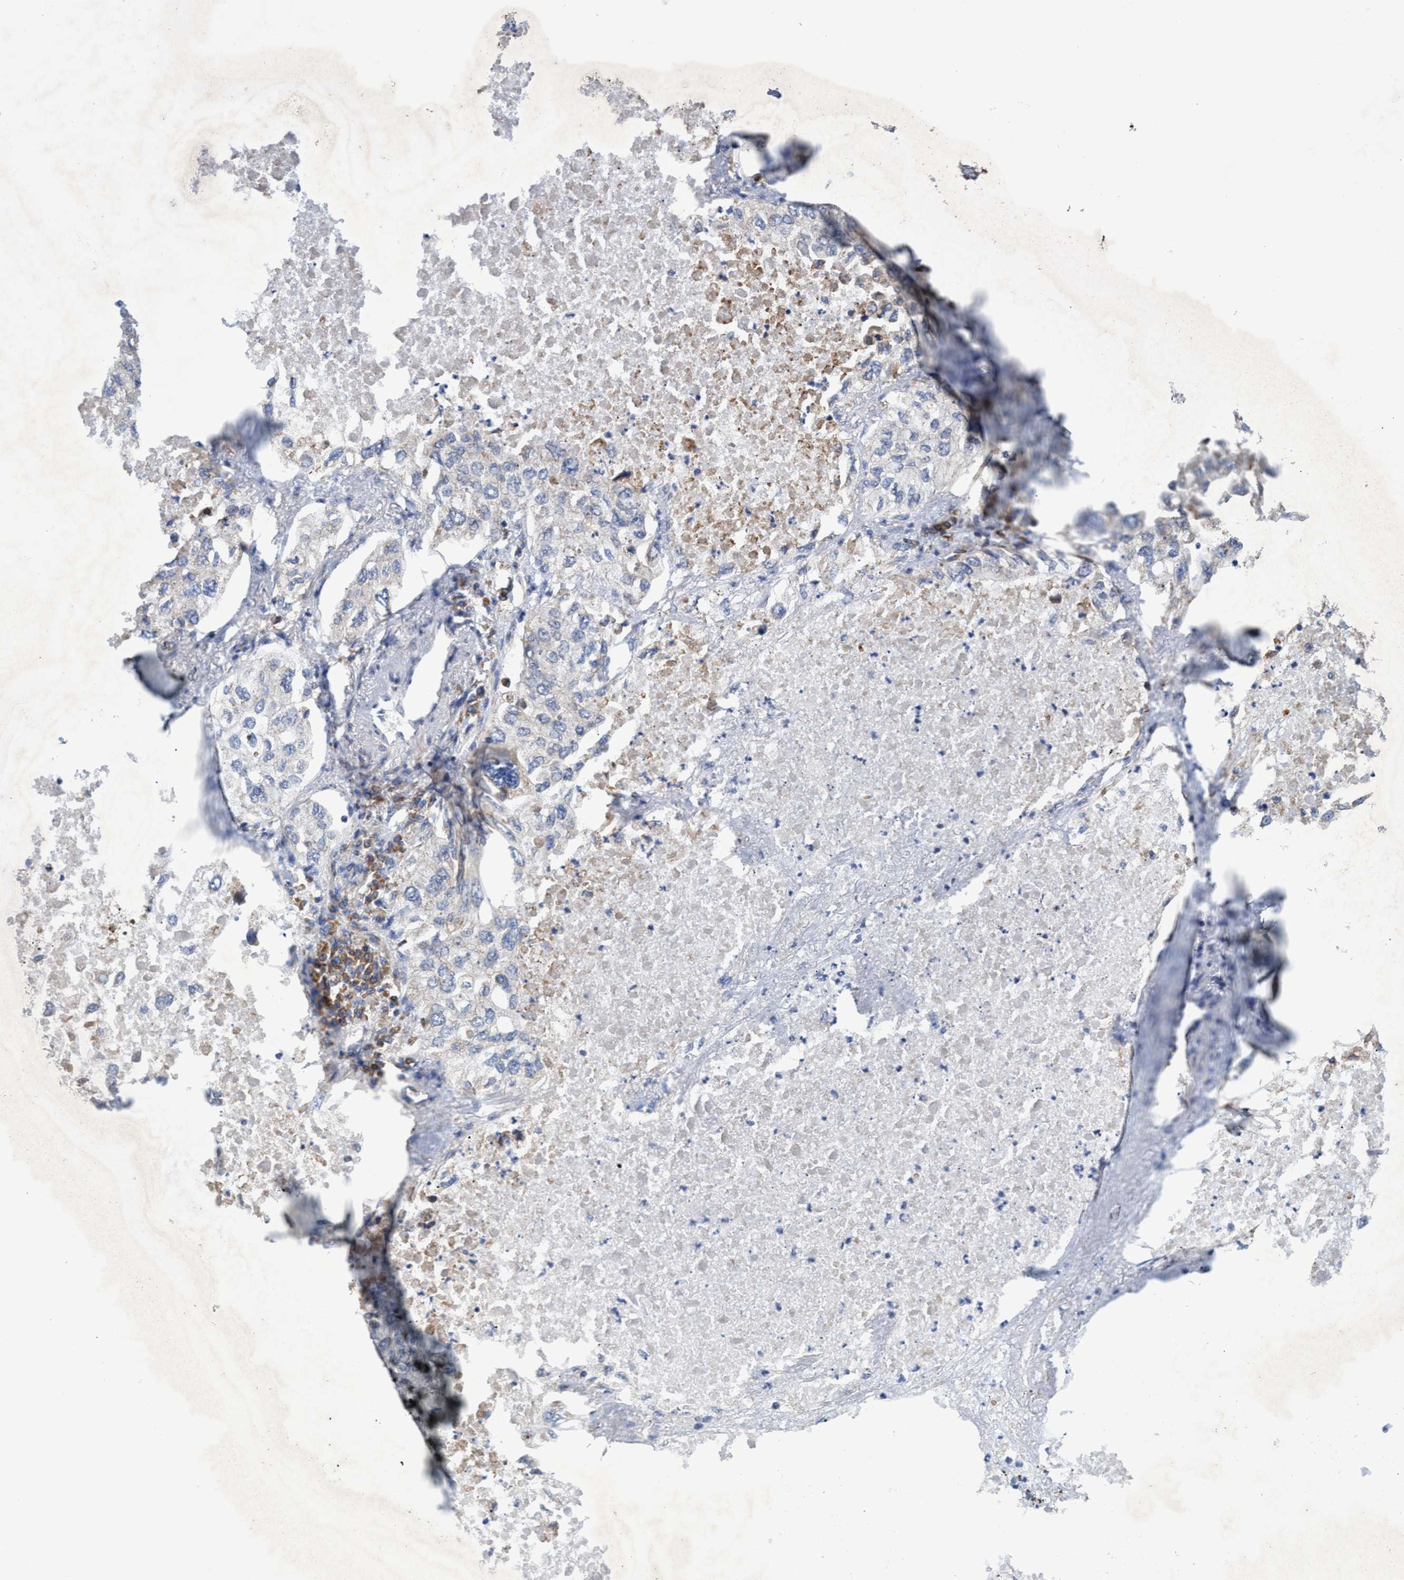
{"staining": {"intensity": "weak", "quantity": "25%-75%", "location": "cytoplasmic/membranous"}, "tissue": "lung cancer", "cell_type": "Tumor cells", "image_type": "cancer", "snomed": [{"axis": "morphology", "description": "Inflammation, NOS"}, {"axis": "morphology", "description": "Adenocarcinoma, NOS"}, {"axis": "topography", "description": "Lung"}], "caption": "About 25%-75% of tumor cells in human adenocarcinoma (lung) demonstrate weak cytoplasmic/membranous protein expression as visualized by brown immunohistochemical staining.", "gene": "NAT16", "patient": {"sex": "male", "age": 63}}